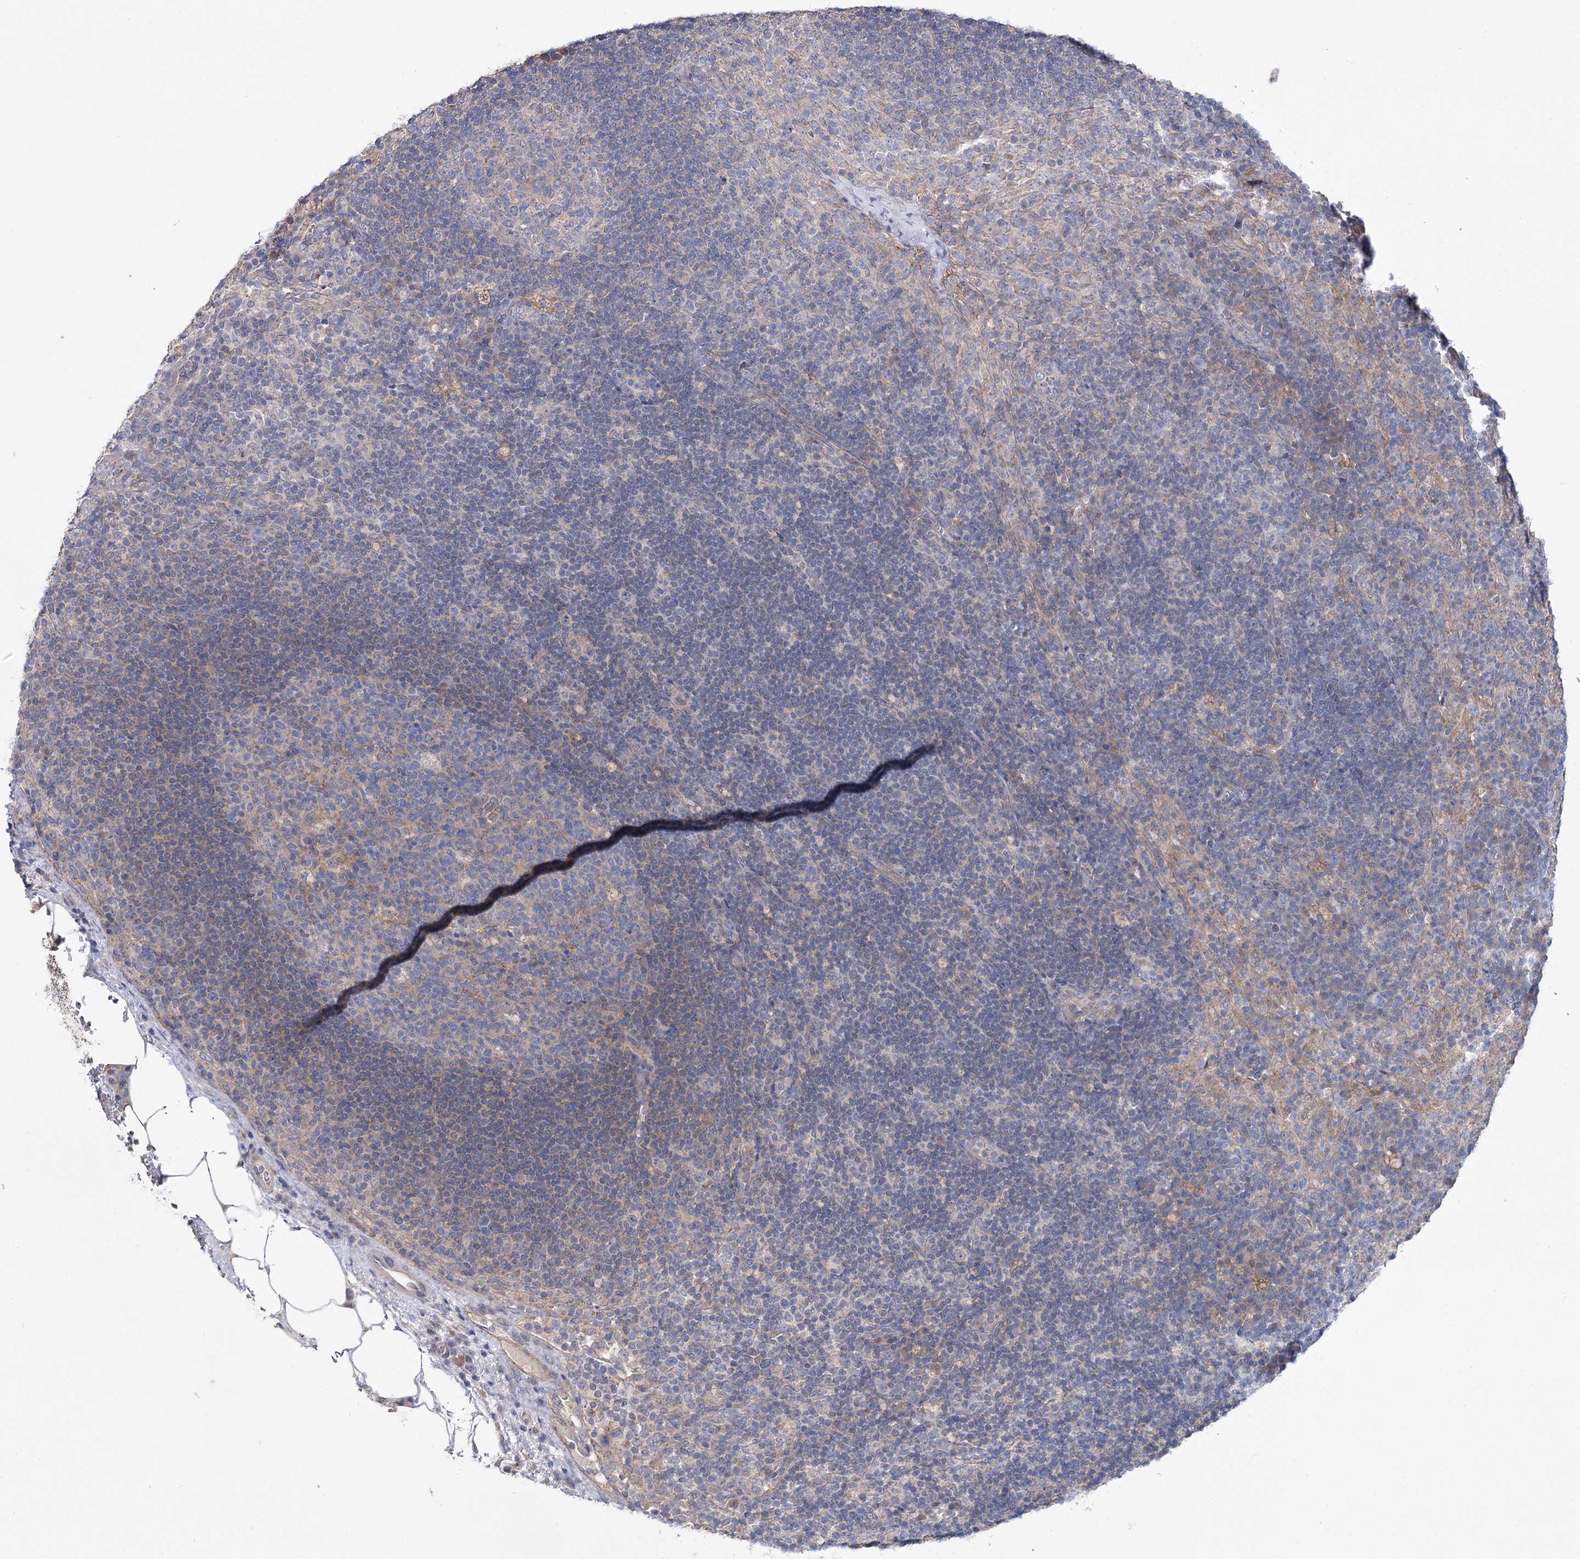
{"staining": {"intensity": "negative", "quantity": "none", "location": "none"}, "tissue": "lymph node", "cell_type": "Germinal center cells", "image_type": "normal", "snomed": [{"axis": "morphology", "description": "Normal tissue, NOS"}, {"axis": "topography", "description": "Lymph node"}], "caption": "This is an immunohistochemistry micrograph of benign lymph node. There is no staining in germinal center cells.", "gene": "LRRC14B", "patient": {"sex": "female", "age": 70}}